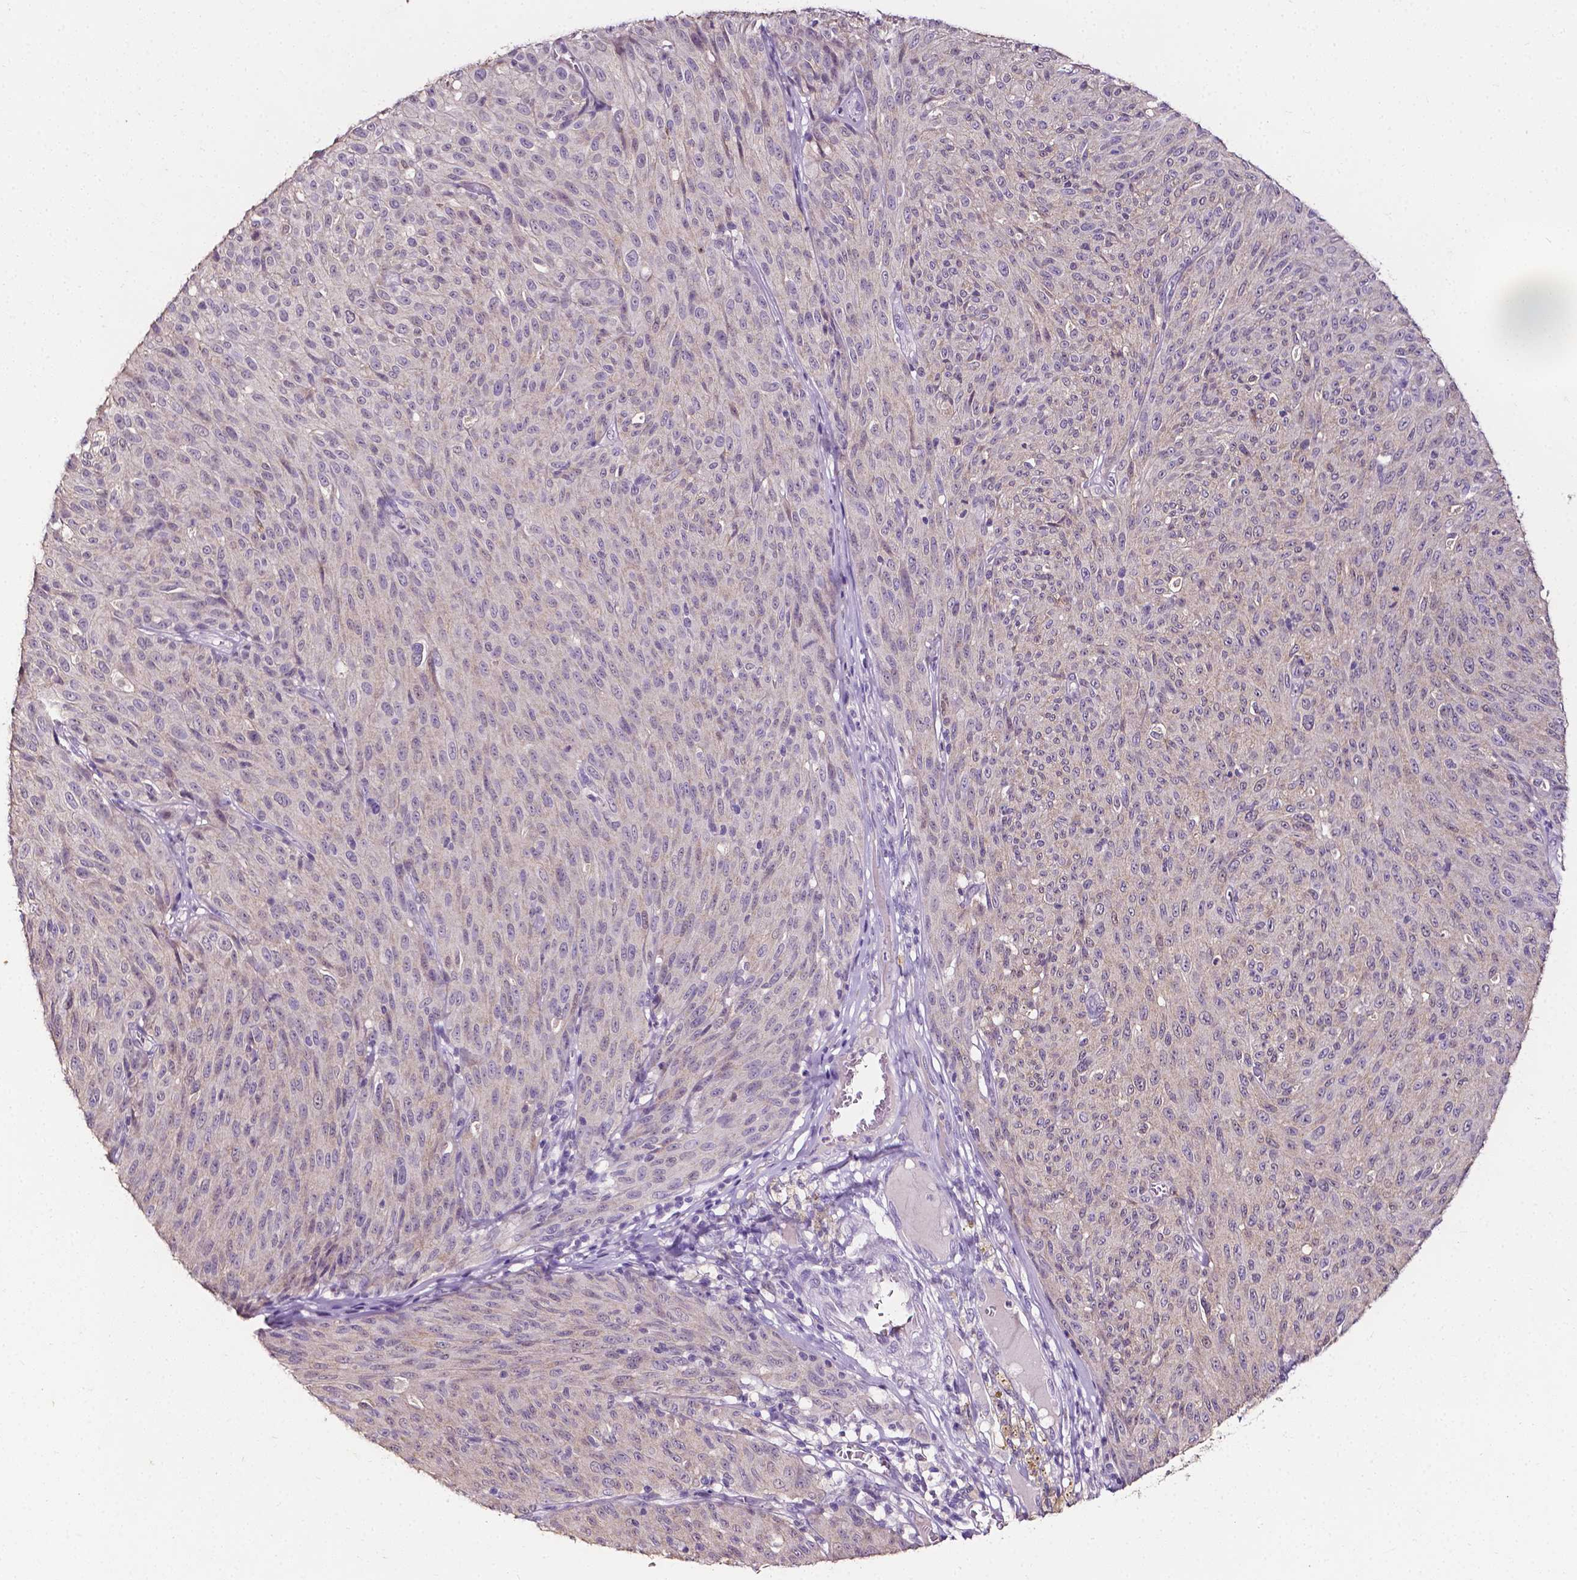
{"staining": {"intensity": "negative", "quantity": "none", "location": "none"}, "tissue": "melanoma", "cell_type": "Tumor cells", "image_type": "cancer", "snomed": [{"axis": "morphology", "description": "Malignant melanoma, NOS"}, {"axis": "topography", "description": "Skin"}], "caption": "Immunohistochemistry (IHC) of malignant melanoma exhibits no expression in tumor cells.", "gene": "PSAT1", "patient": {"sex": "male", "age": 85}}